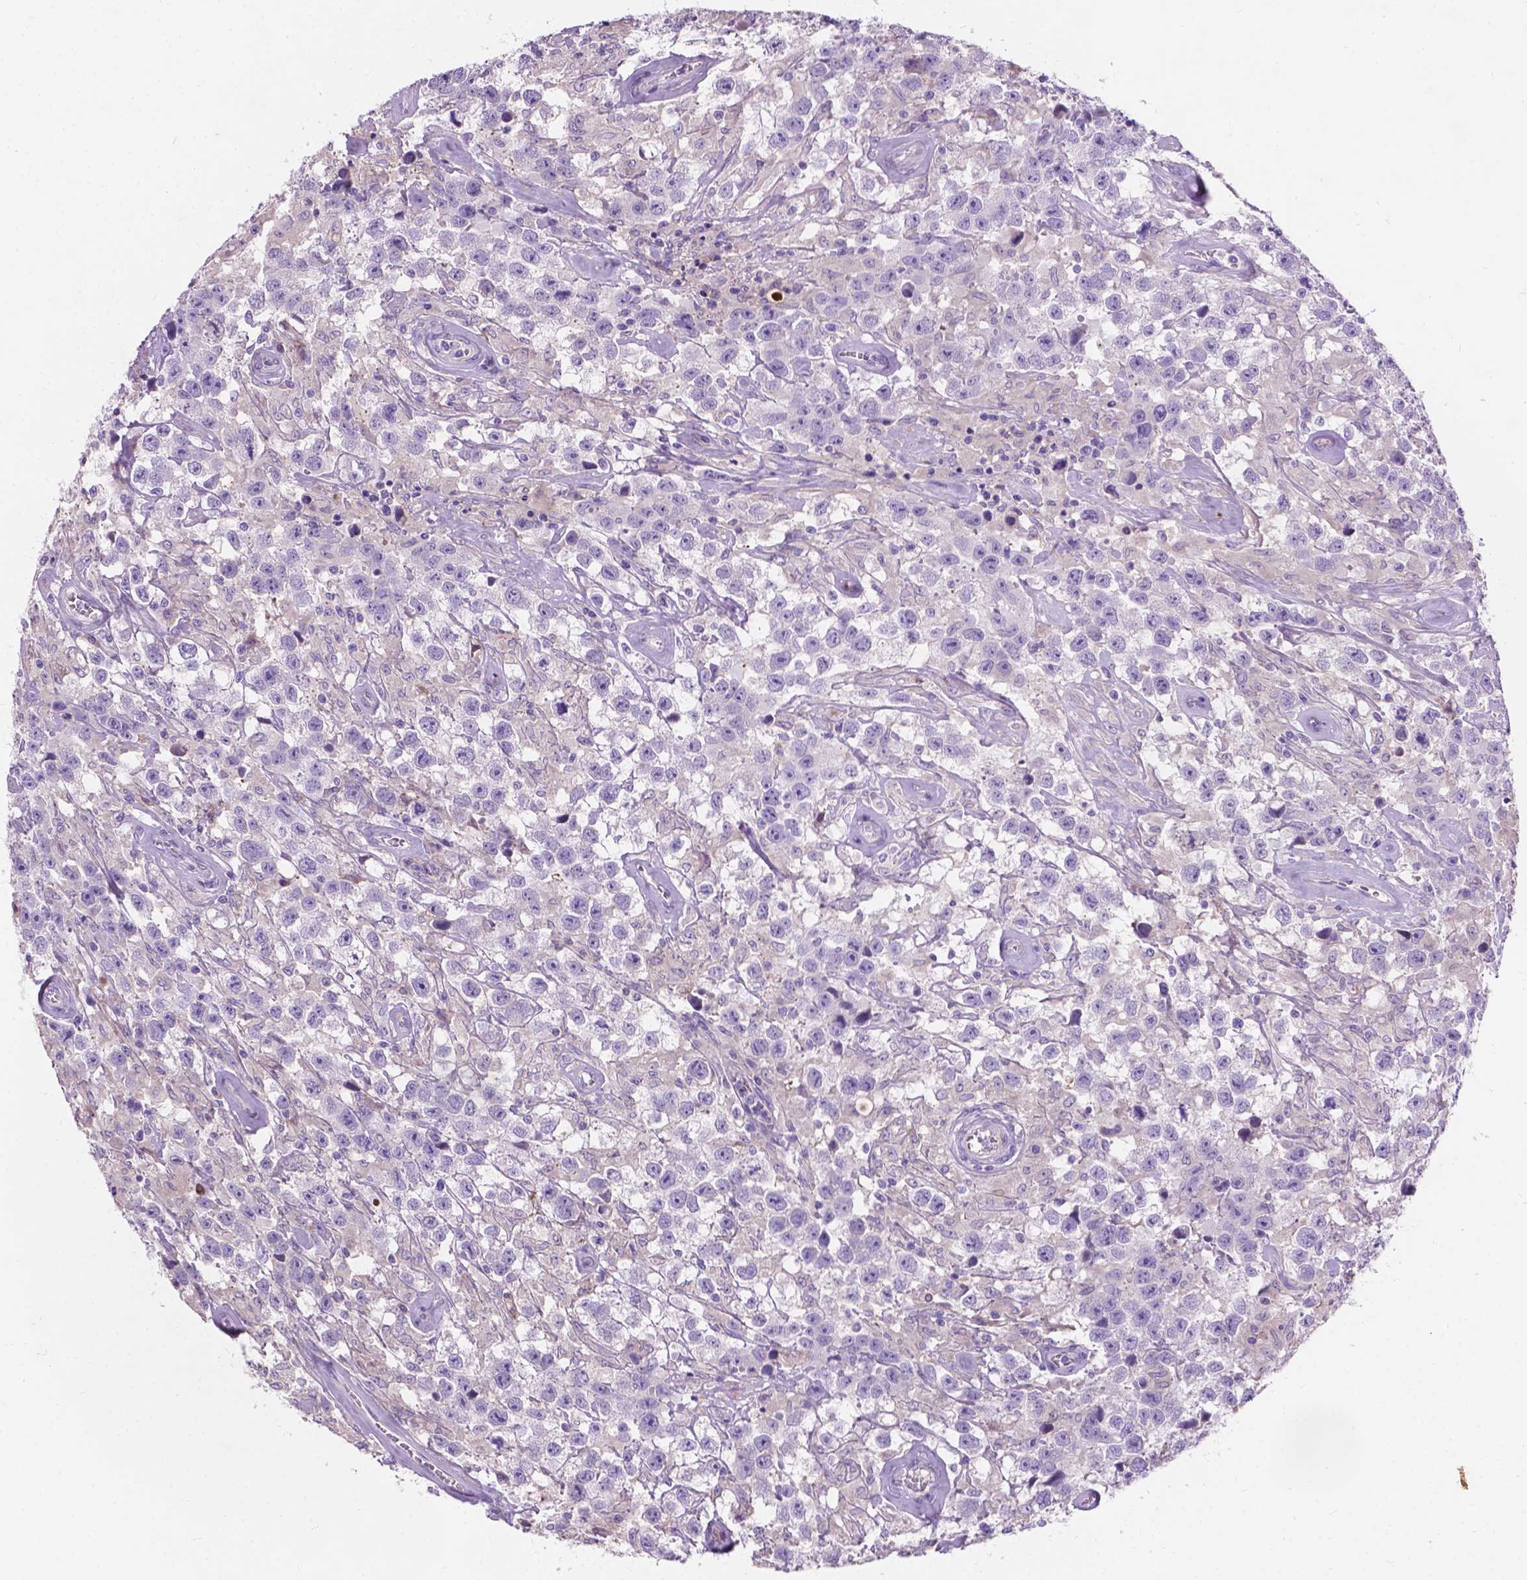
{"staining": {"intensity": "negative", "quantity": "none", "location": "none"}, "tissue": "testis cancer", "cell_type": "Tumor cells", "image_type": "cancer", "snomed": [{"axis": "morphology", "description": "Seminoma, NOS"}, {"axis": "topography", "description": "Testis"}], "caption": "Human testis cancer stained for a protein using immunohistochemistry (IHC) reveals no expression in tumor cells.", "gene": "NOXO1", "patient": {"sex": "male", "age": 43}}